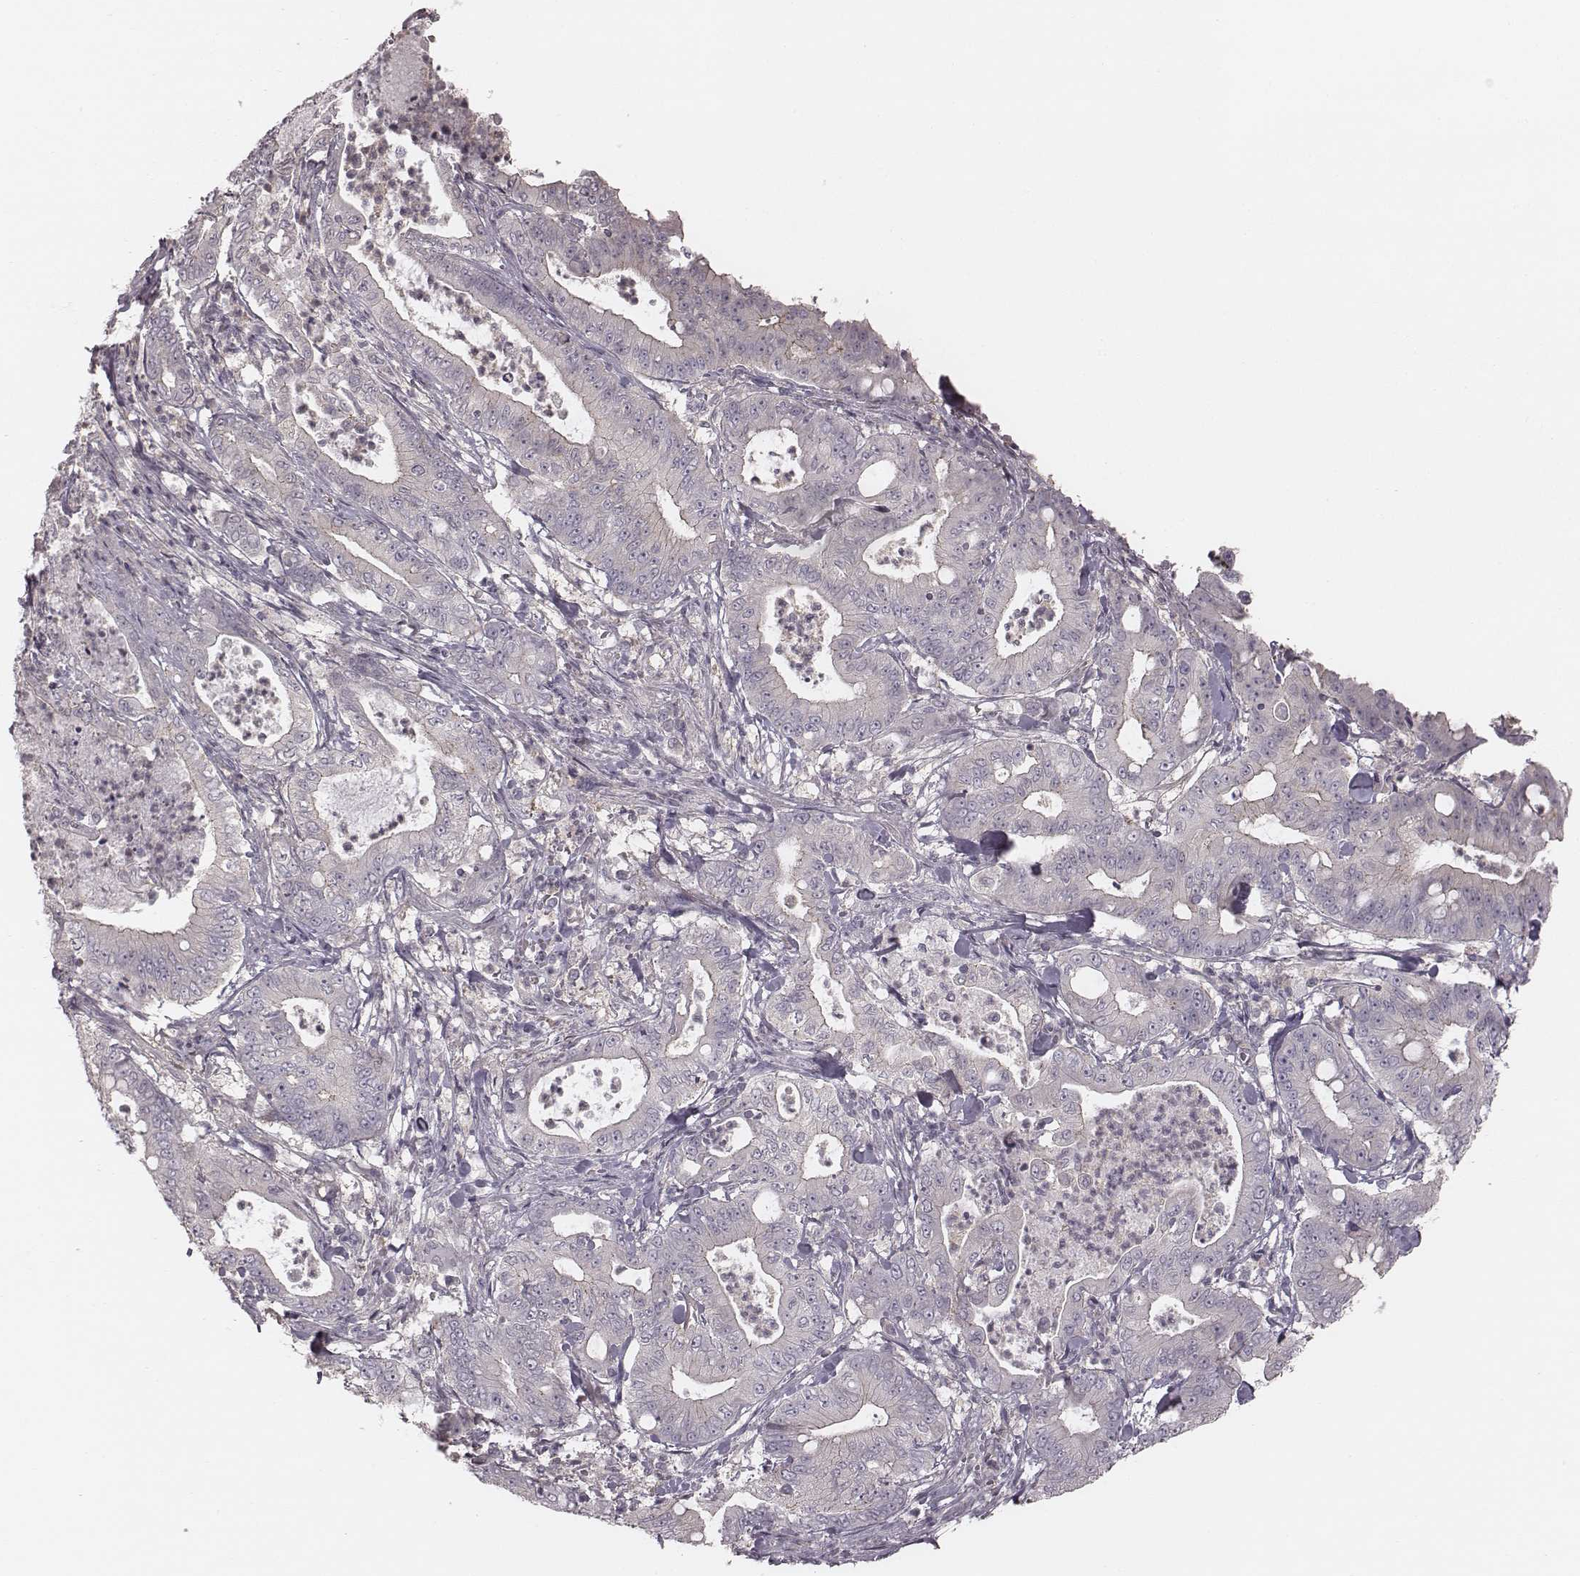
{"staining": {"intensity": "weak", "quantity": ">75%", "location": "cytoplasmic/membranous"}, "tissue": "pancreatic cancer", "cell_type": "Tumor cells", "image_type": "cancer", "snomed": [{"axis": "morphology", "description": "Adenocarcinoma, NOS"}, {"axis": "topography", "description": "Pancreas"}], "caption": "DAB (3,3'-diaminobenzidine) immunohistochemical staining of human pancreatic adenocarcinoma reveals weak cytoplasmic/membranous protein staining in about >75% of tumor cells.", "gene": "TDRD5", "patient": {"sex": "male", "age": 71}}